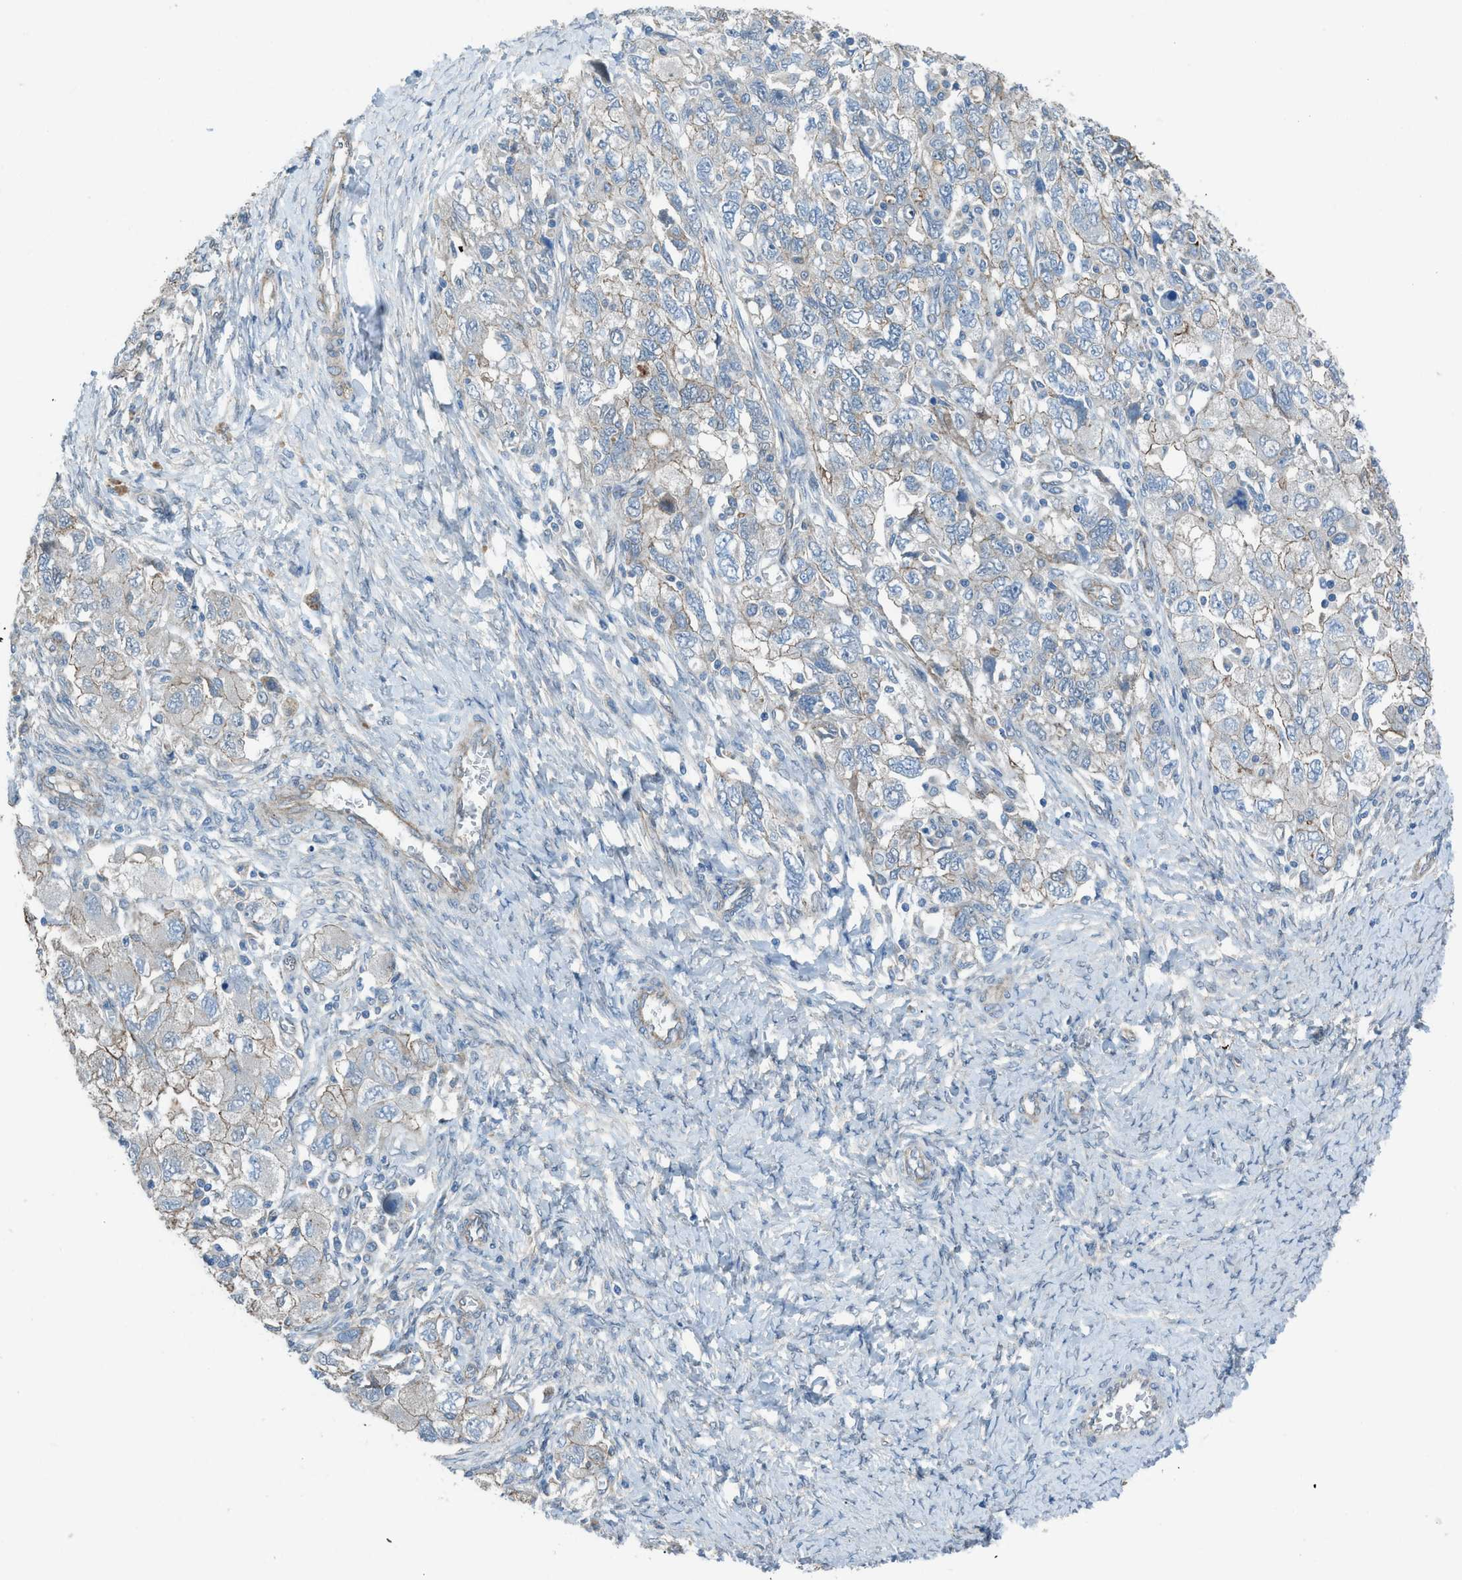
{"staining": {"intensity": "weak", "quantity": "25%-75%", "location": "cytoplasmic/membranous"}, "tissue": "ovarian cancer", "cell_type": "Tumor cells", "image_type": "cancer", "snomed": [{"axis": "morphology", "description": "Carcinoma, NOS"}, {"axis": "morphology", "description": "Cystadenocarcinoma, serous, NOS"}, {"axis": "topography", "description": "Ovary"}], "caption": "Human ovarian cancer (carcinoma) stained with a protein marker reveals weak staining in tumor cells.", "gene": "PRKN", "patient": {"sex": "female", "age": 69}}